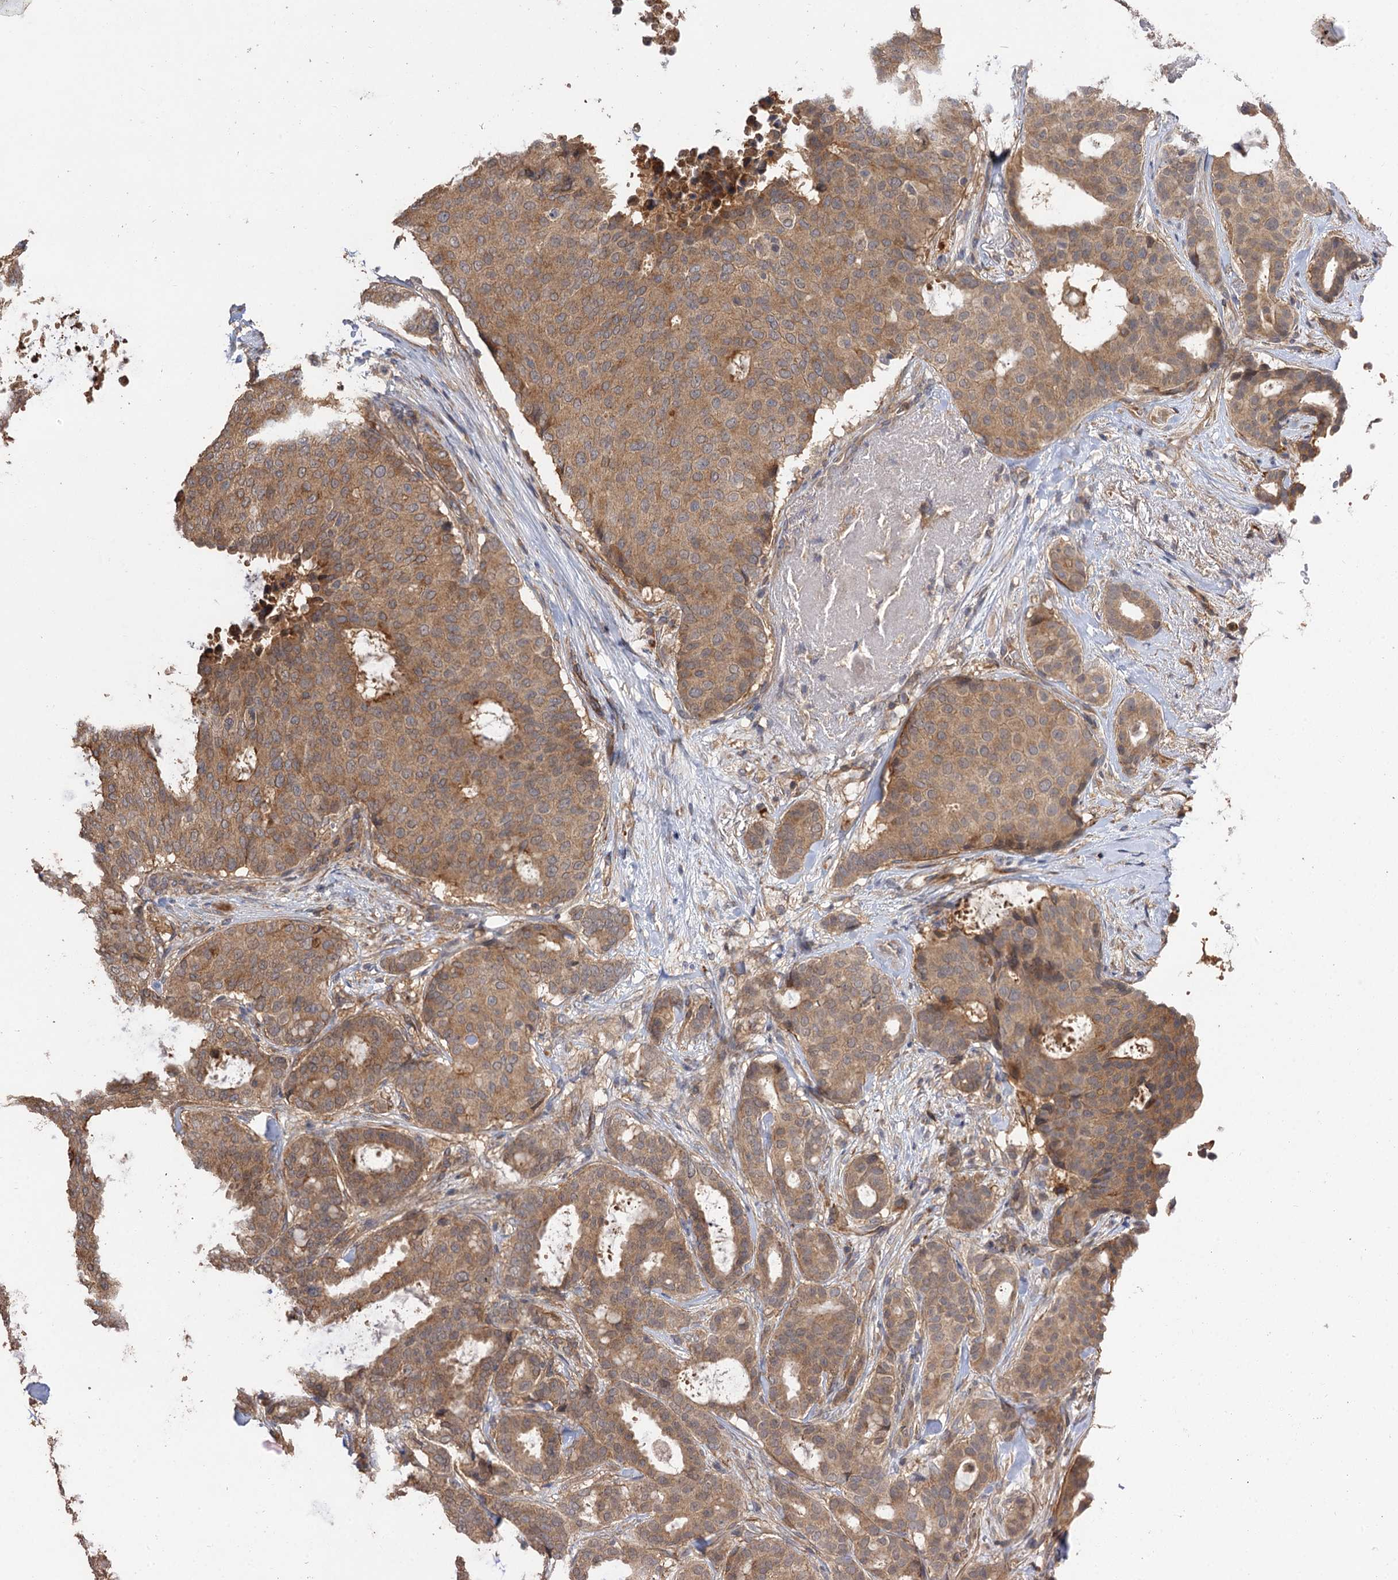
{"staining": {"intensity": "moderate", "quantity": ">75%", "location": "cytoplasmic/membranous"}, "tissue": "breast cancer", "cell_type": "Tumor cells", "image_type": "cancer", "snomed": [{"axis": "morphology", "description": "Duct carcinoma"}, {"axis": "topography", "description": "Breast"}], "caption": "Immunohistochemistry micrograph of neoplastic tissue: human intraductal carcinoma (breast) stained using IHC exhibits medium levels of moderate protein expression localized specifically in the cytoplasmic/membranous of tumor cells, appearing as a cytoplasmic/membranous brown color.", "gene": "FBXW8", "patient": {"sex": "female", "age": 75}}